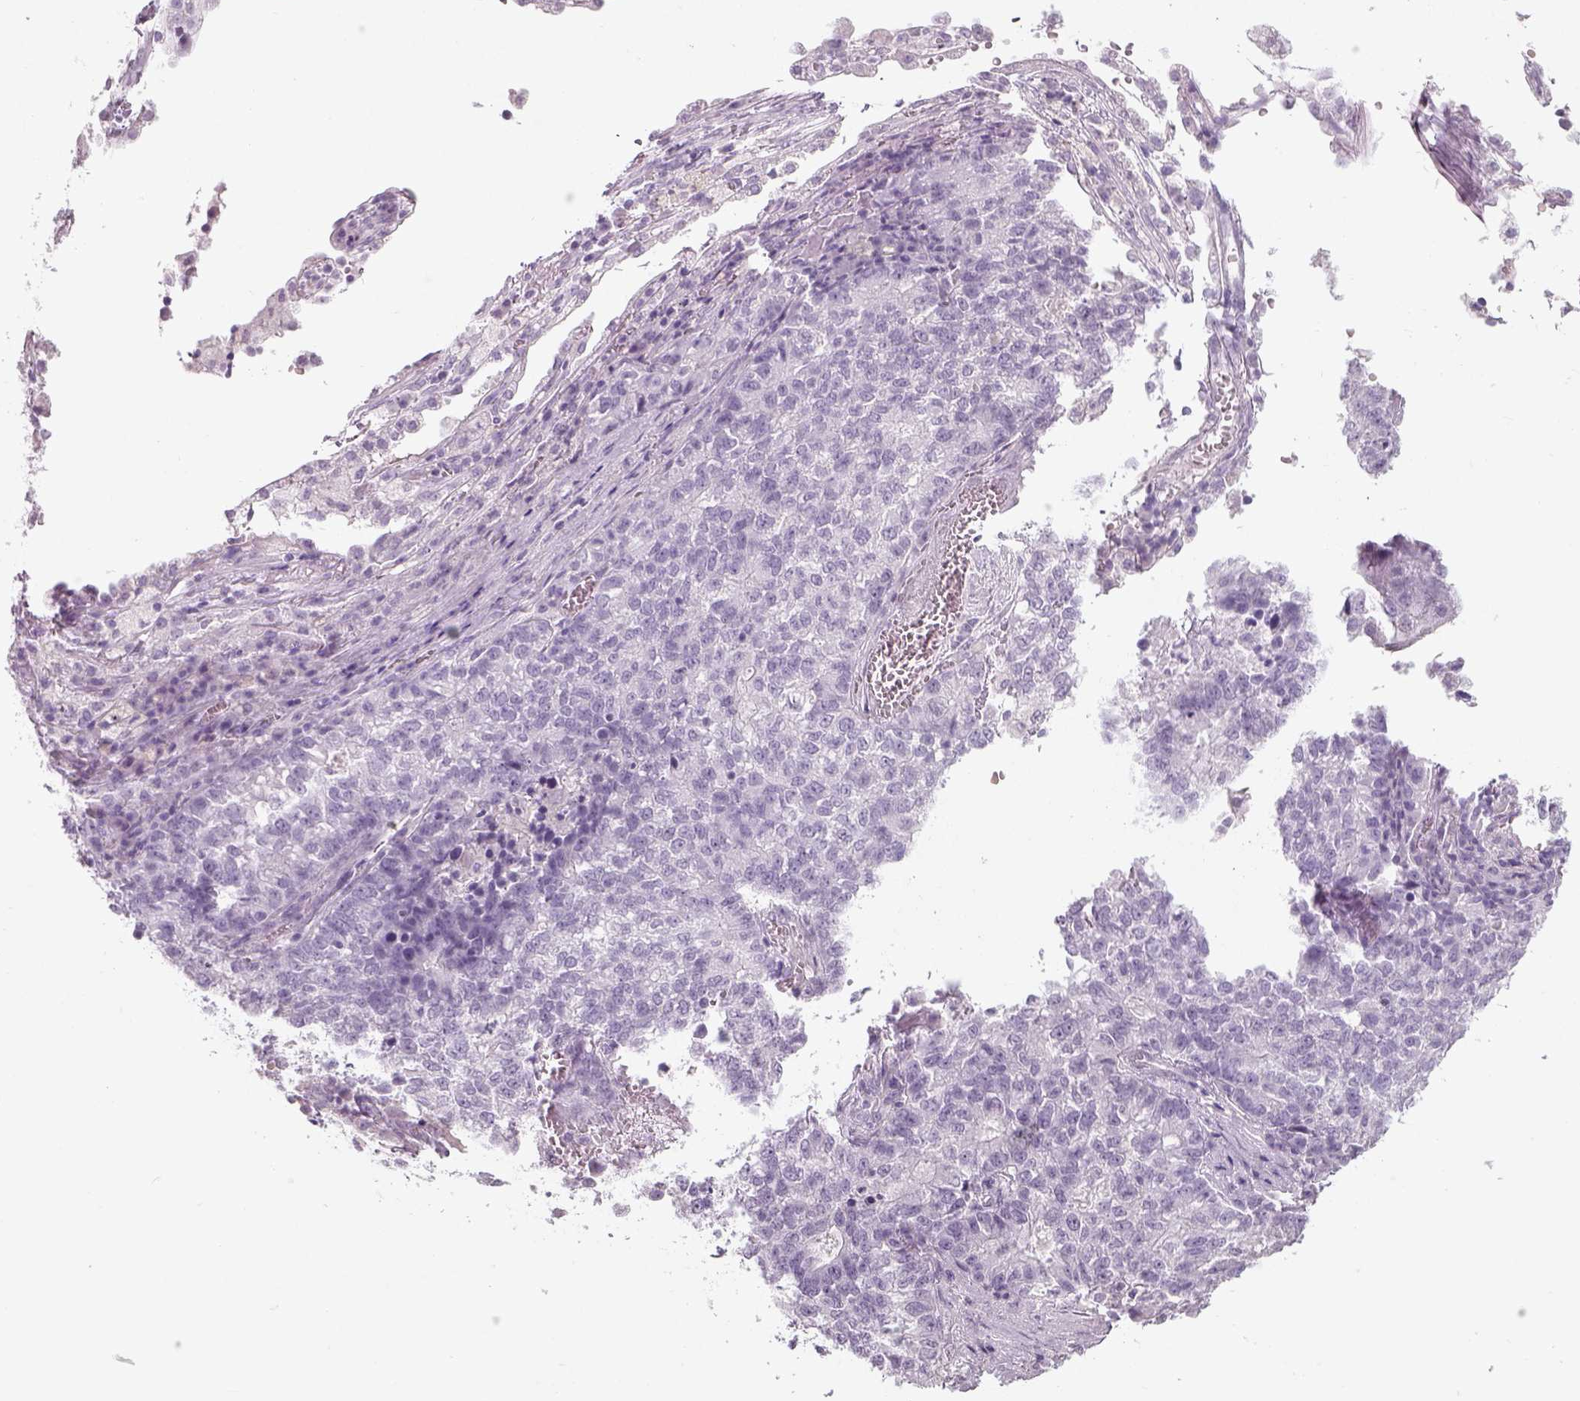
{"staining": {"intensity": "negative", "quantity": "none", "location": "none"}, "tissue": "lung cancer", "cell_type": "Tumor cells", "image_type": "cancer", "snomed": [{"axis": "morphology", "description": "Adenocarcinoma, NOS"}, {"axis": "topography", "description": "Lung"}], "caption": "The histopathology image exhibits no staining of tumor cells in lung cancer.", "gene": "SLC6A2", "patient": {"sex": "male", "age": 57}}